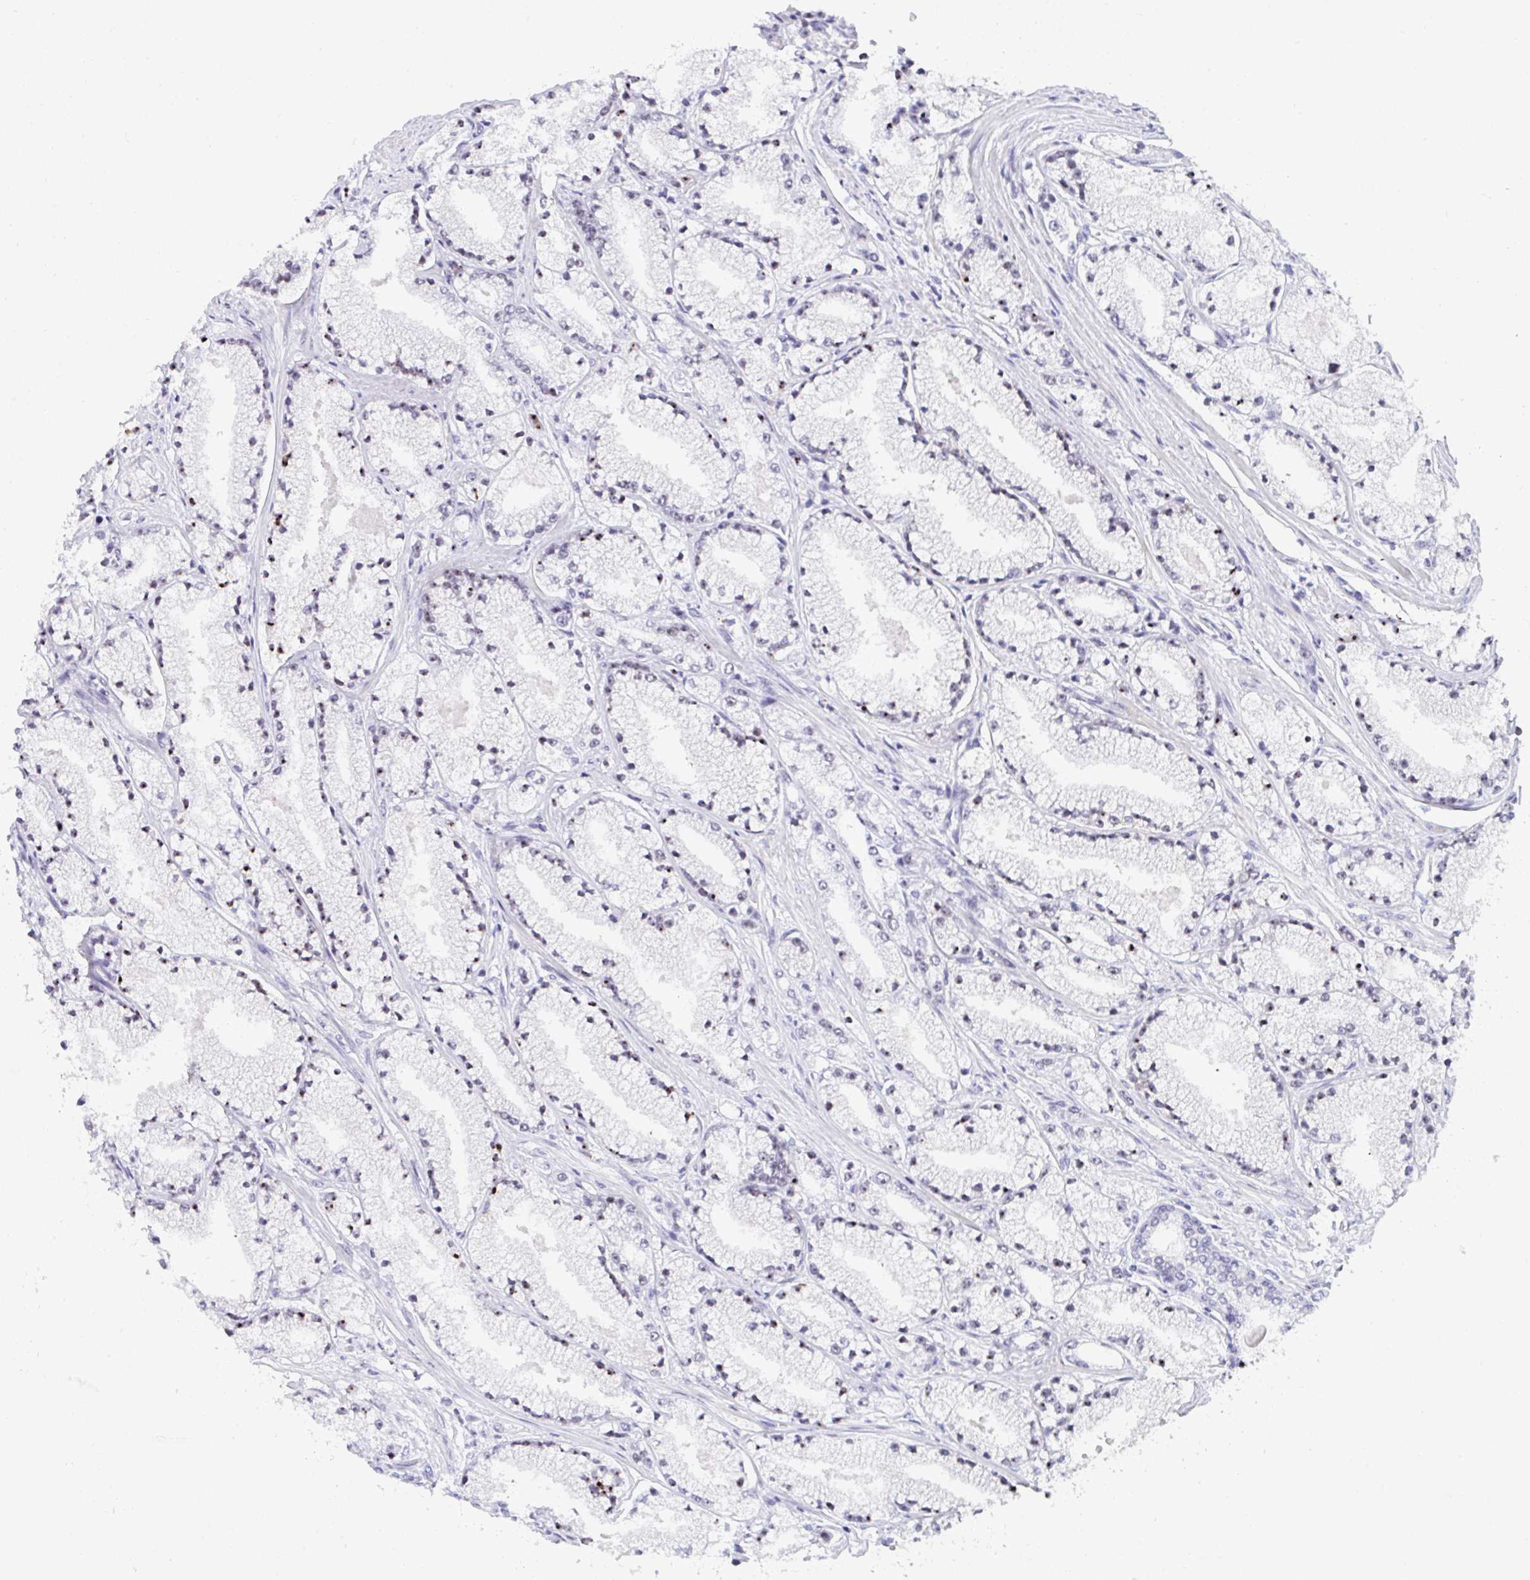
{"staining": {"intensity": "negative", "quantity": "none", "location": "none"}, "tissue": "prostate cancer", "cell_type": "Tumor cells", "image_type": "cancer", "snomed": [{"axis": "morphology", "description": "Adenocarcinoma, High grade"}, {"axis": "topography", "description": "Prostate"}], "caption": "IHC photomicrograph of human adenocarcinoma (high-grade) (prostate) stained for a protein (brown), which displays no positivity in tumor cells.", "gene": "NOP10", "patient": {"sex": "male", "age": 63}}